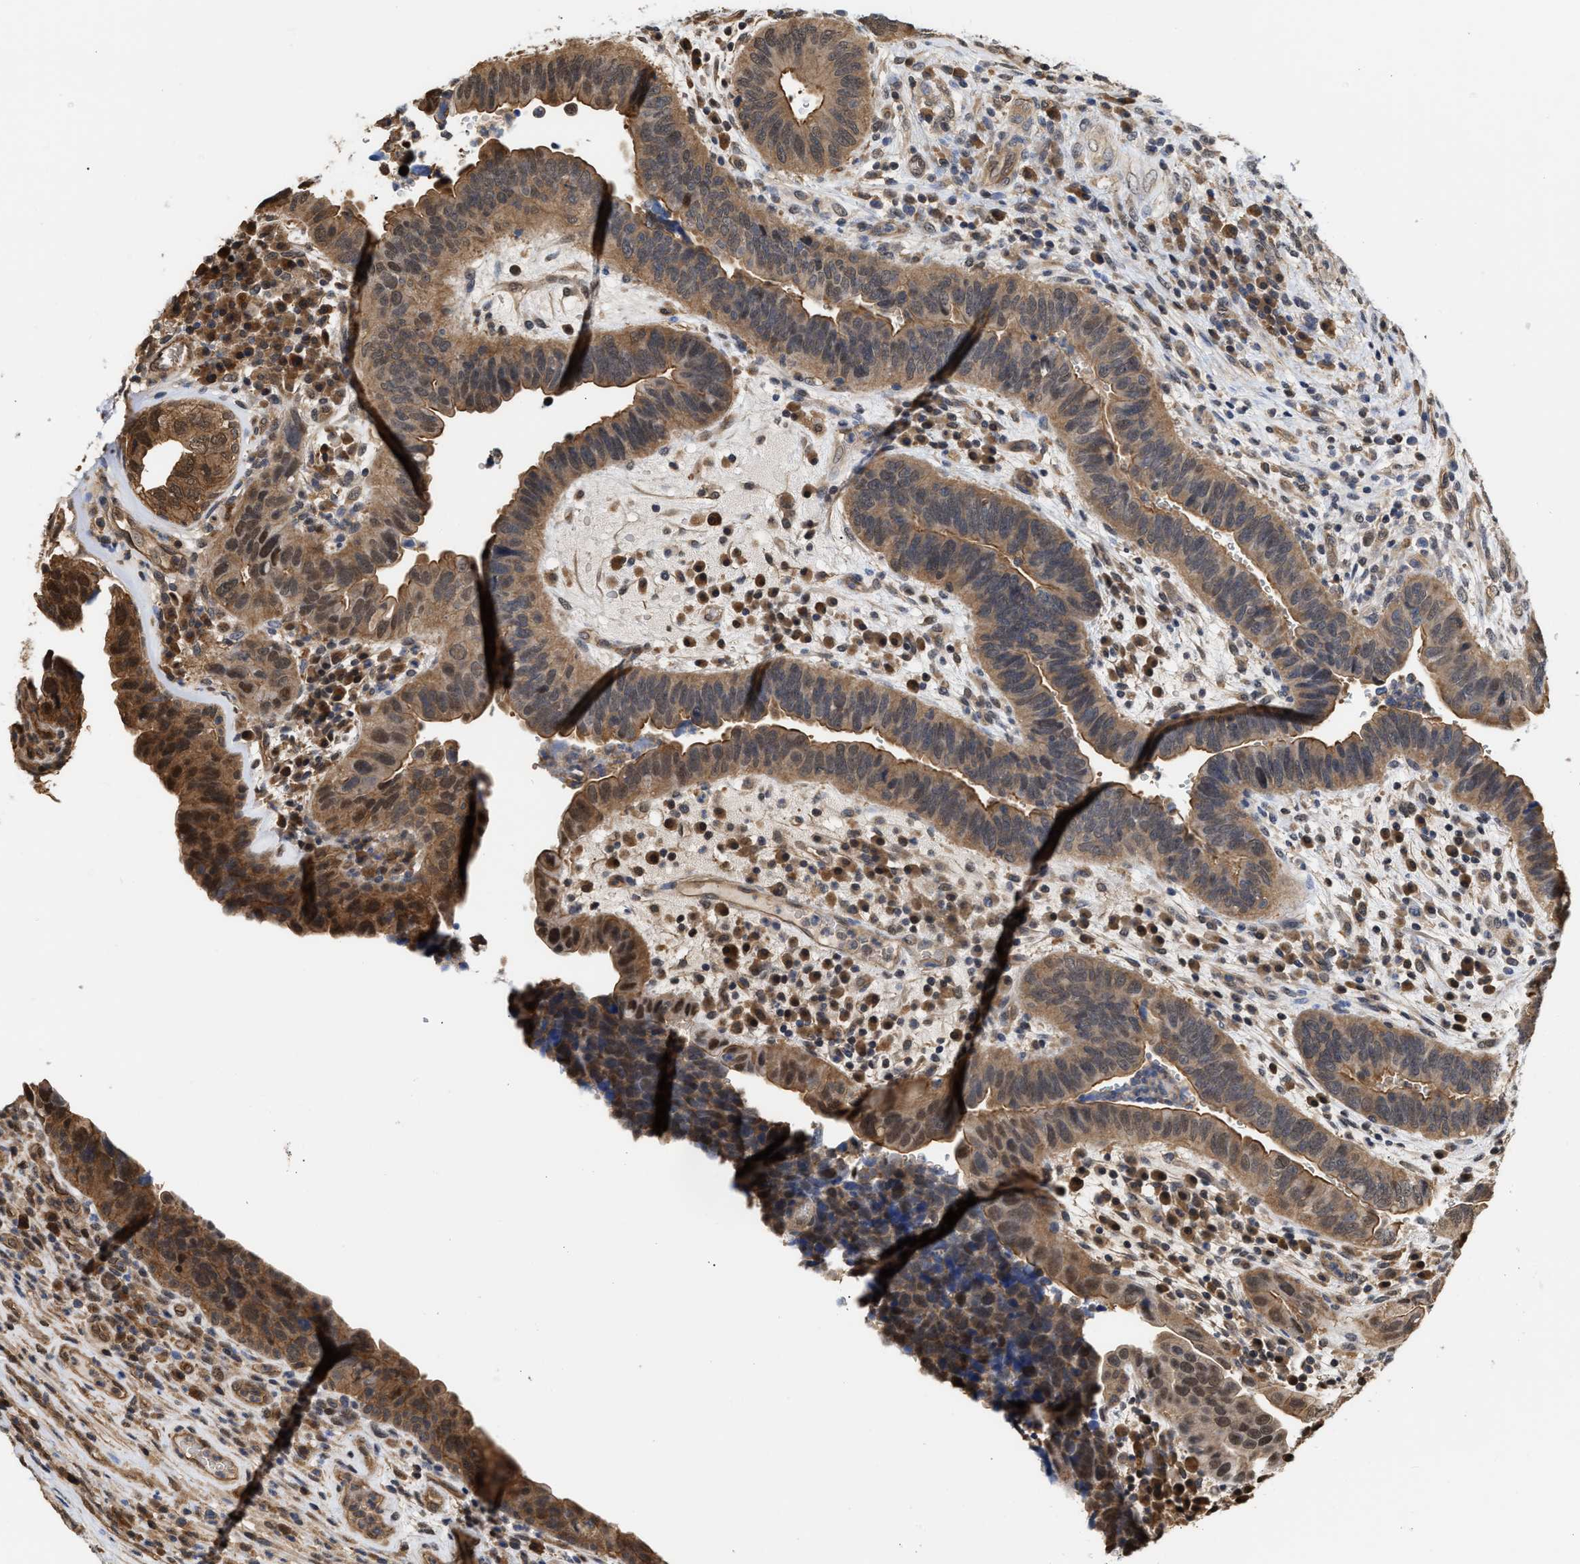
{"staining": {"intensity": "moderate", "quantity": ">75%", "location": "cytoplasmic/membranous,nuclear"}, "tissue": "urothelial cancer", "cell_type": "Tumor cells", "image_type": "cancer", "snomed": [{"axis": "morphology", "description": "Urothelial carcinoma, High grade"}, {"axis": "topography", "description": "Urinary bladder"}], "caption": "This image reveals urothelial carcinoma (high-grade) stained with immunohistochemistry (IHC) to label a protein in brown. The cytoplasmic/membranous and nuclear of tumor cells show moderate positivity for the protein. Nuclei are counter-stained blue.", "gene": "SCAI", "patient": {"sex": "female", "age": 82}}